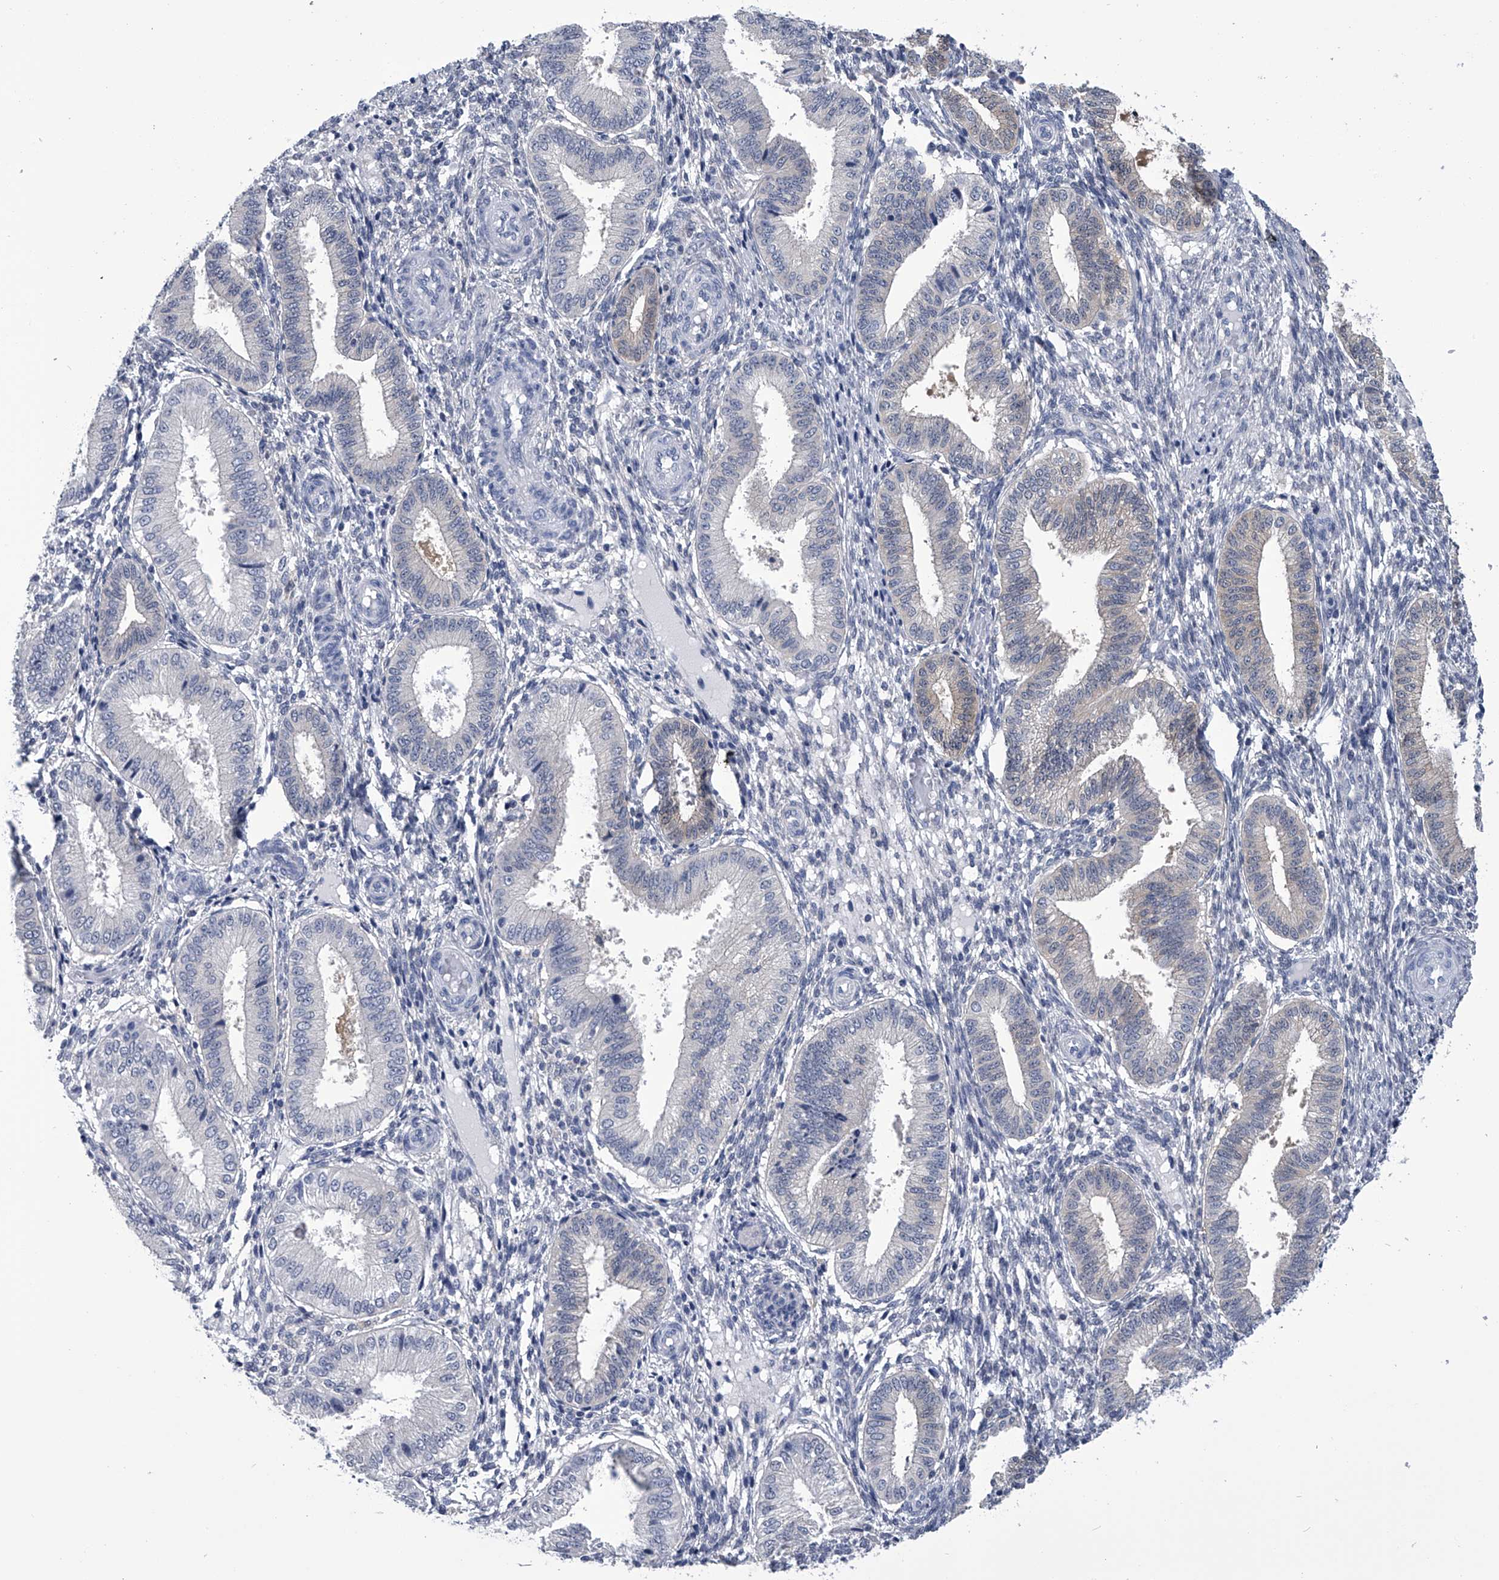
{"staining": {"intensity": "negative", "quantity": "none", "location": "none"}, "tissue": "endometrium", "cell_type": "Cells in endometrial stroma", "image_type": "normal", "snomed": [{"axis": "morphology", "description": "Normal tissue, NOS"}, {"axis": "topography", "description": "Endometrium"}], "caption": "Protein analysis of normal endometrium reveals no significant expression in cells in endometrial stroma.", "gene": "PDXK", "patient": {"sex": "female", "age": 39}}